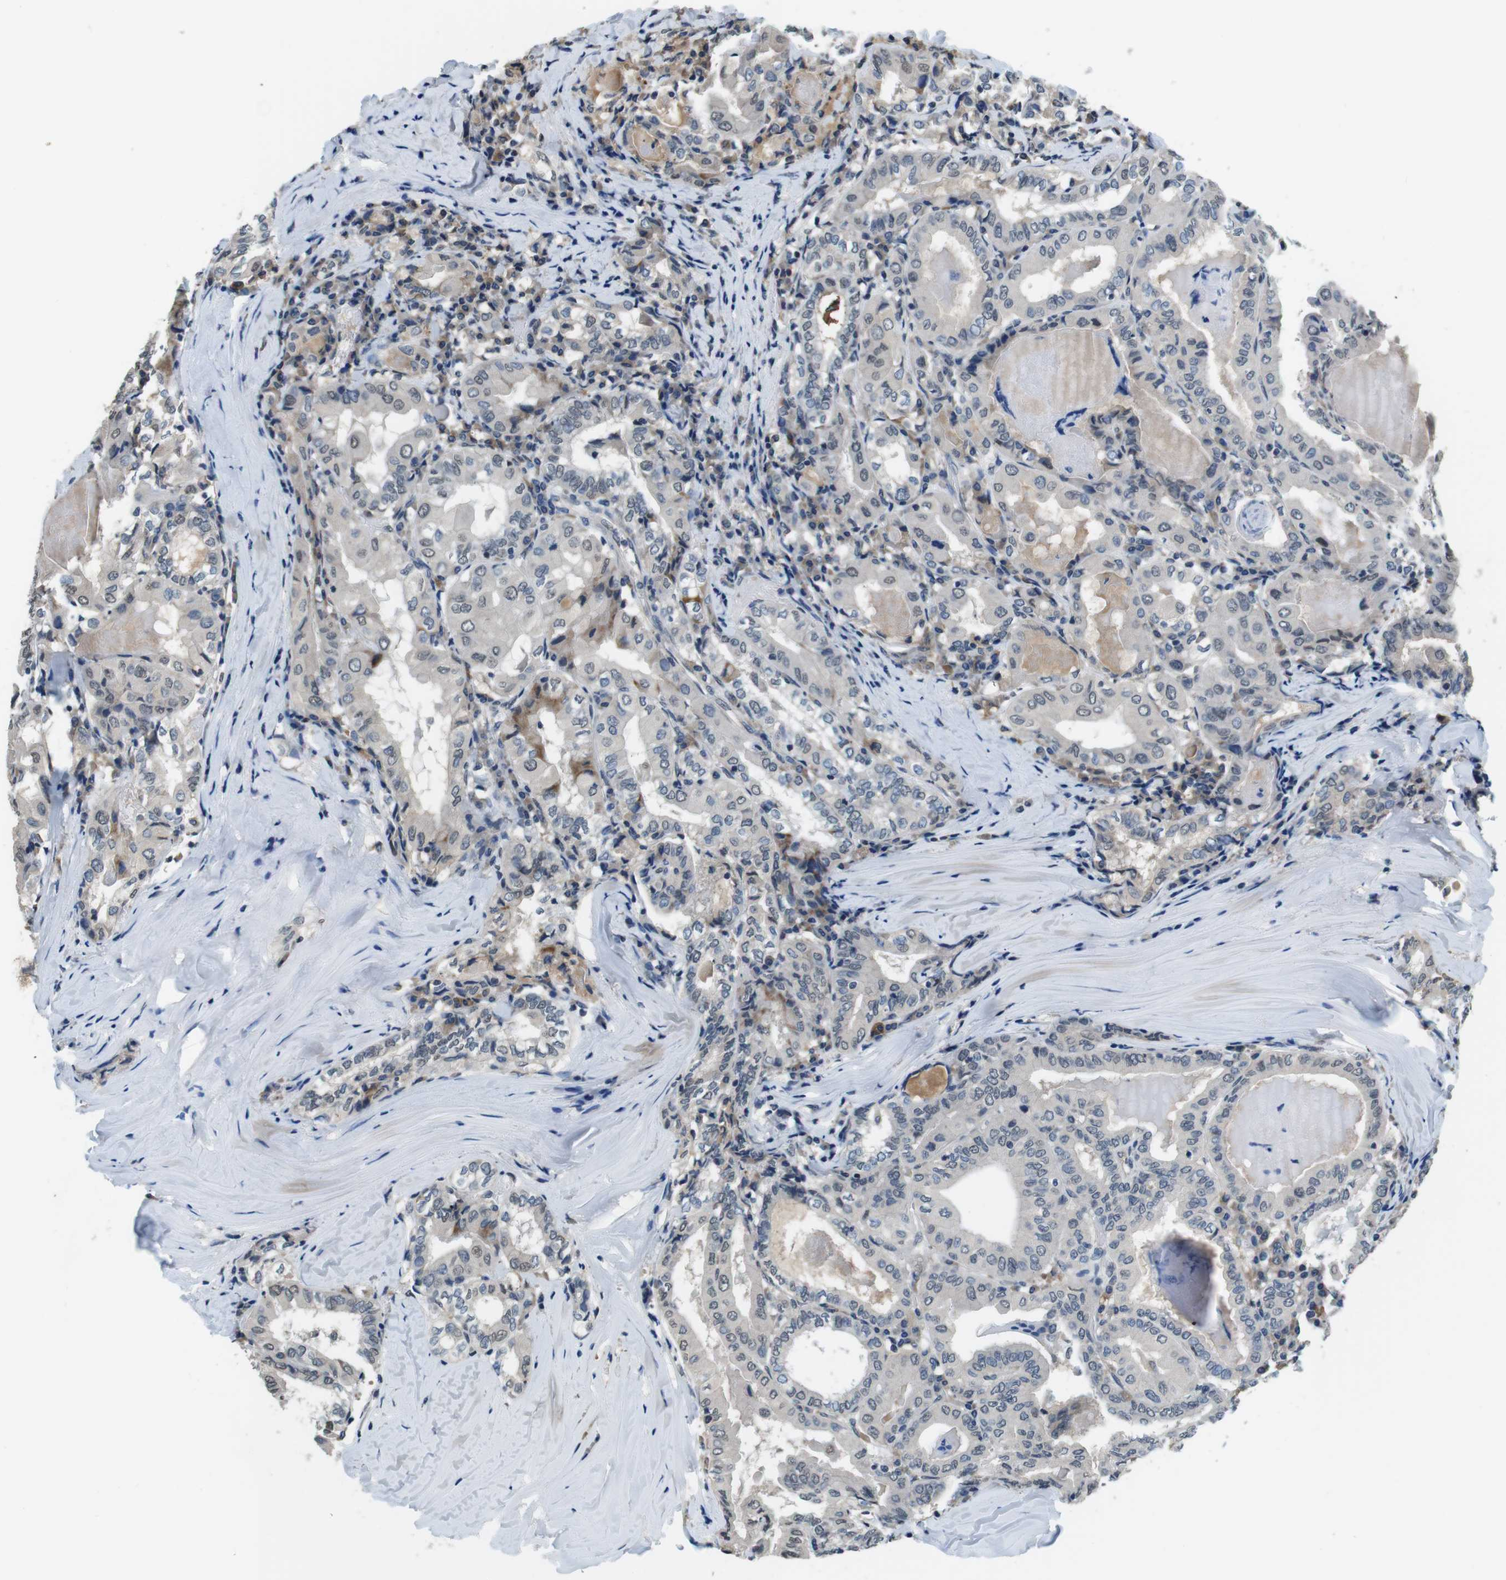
{"staining": {"intensity": "weak", "quantity": "<25%", "location": "nuclear"}, "tissue": "thyroid cancer", "cell_type": "Tumor cells", "image_type": "cancer", "snomed": [{"axis": "morphology", "description": "Papillary adenocarcinoma, NOS"}, {"axis": "topography", "description": "Thyroid gland"}], "caption": "This is an immunohistochemistry (IHC) image of human thyroid cancer. There is no positivity in tumor cells.", "gene": "CD163L1", "patient": {"sex": "female", "age": 42}}